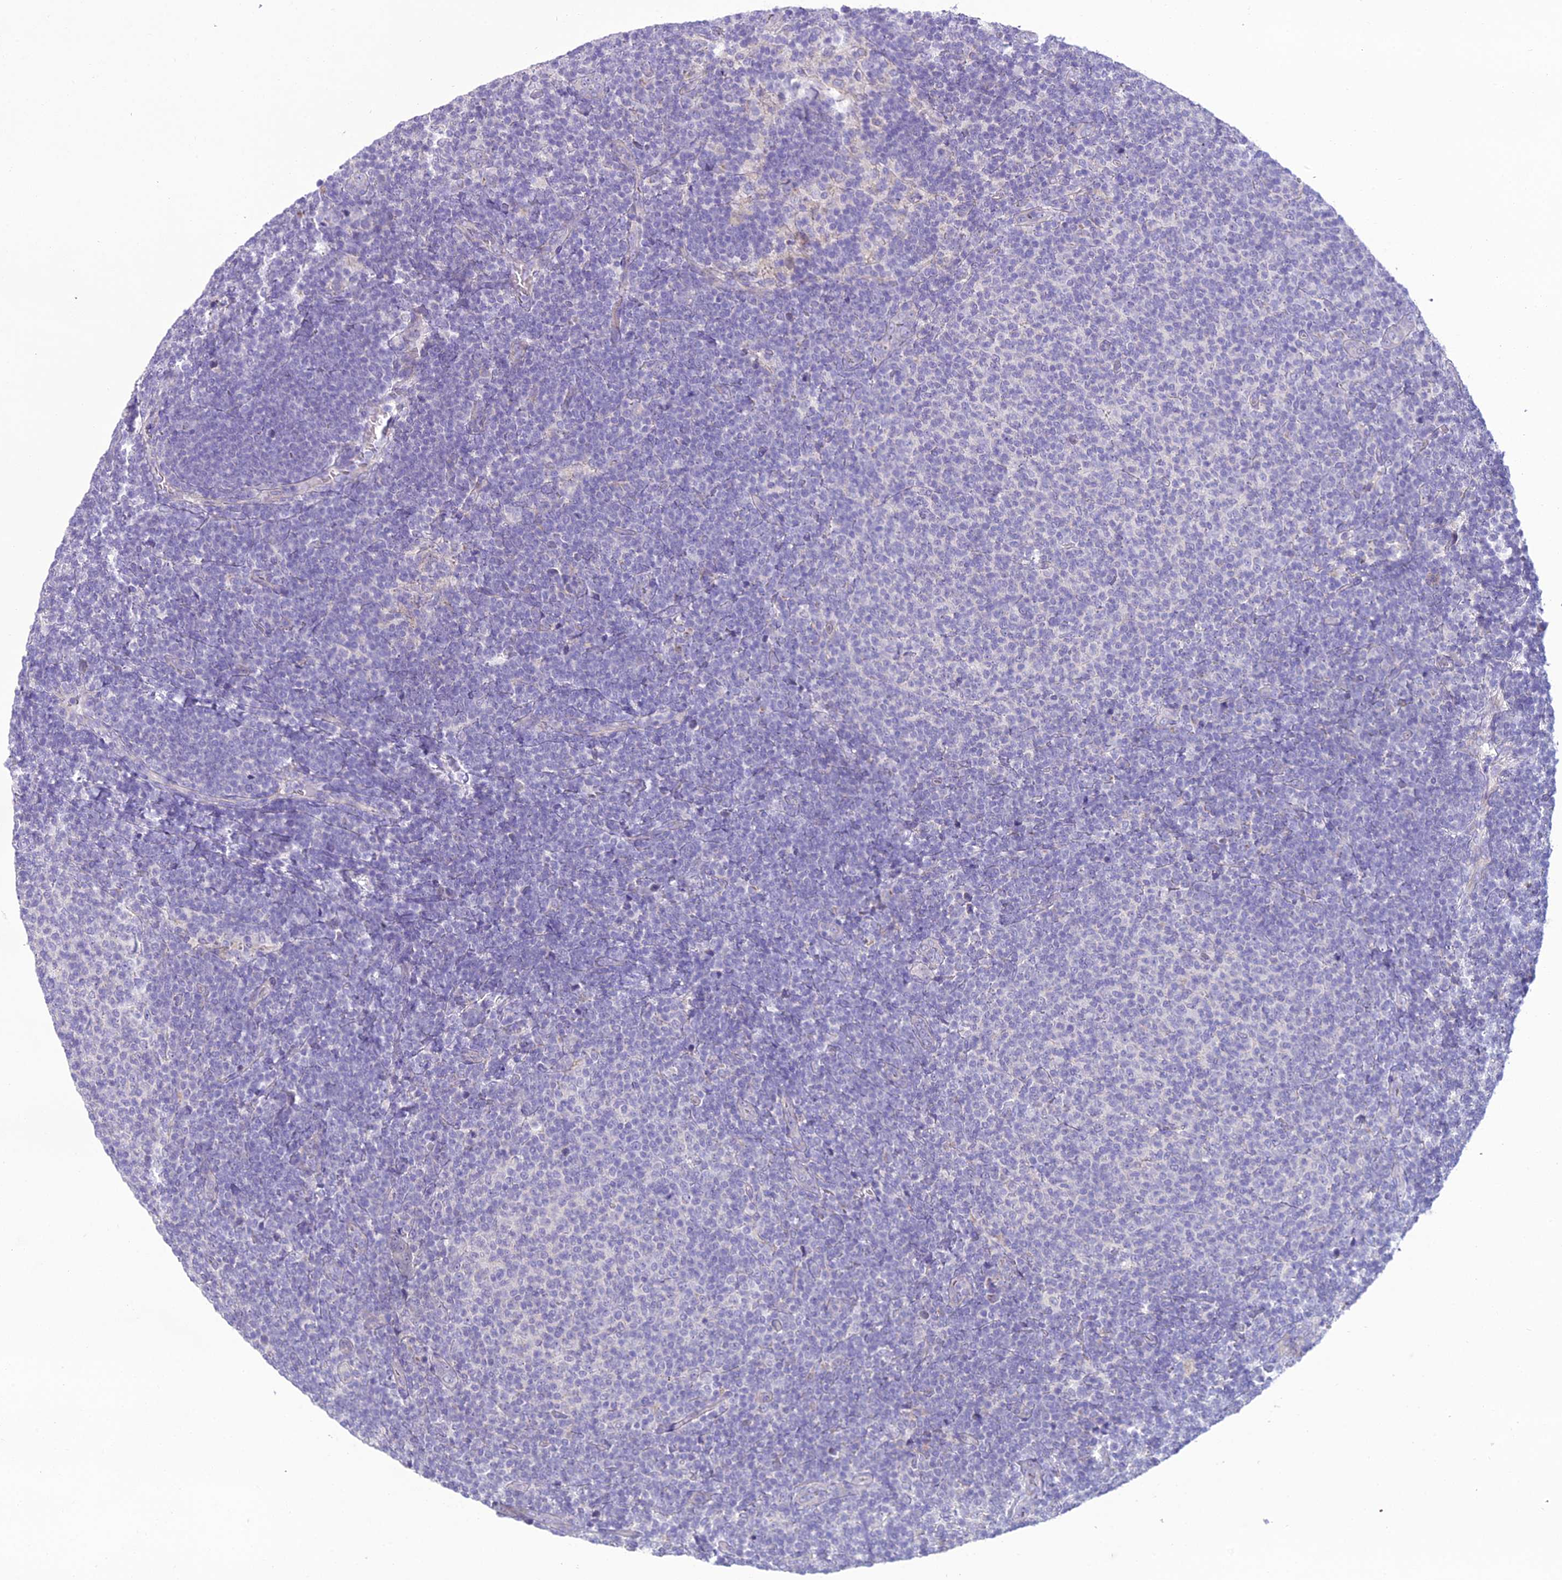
{"staining": {"intensity": "negative", "quantity": "none", "location": "none"}, "tissue": "lymphoma", "cell_type": "Tumor cells", "image_type": "cancer", "snomed": [{"axis": "morphology", "description": "Malignant lymphoma, non-Hodgkin's type, Low grade"}, {"axis": "topography", "description": "Lymph node"}], "caption": "A micrograph of low-grade malignant lymphoma, non-Hodgkin's type stained for a protein shows no brown staining in tumor cells. The staining was performed using DAB (3,3'-diaminobenzidine) to visualize the protein expression in brown, while the nuclei were stained in blue with hematoxylin (Magnification: 20x).", "gene": "SCRT1", "patient": {"sex": "male", "age": 66}}